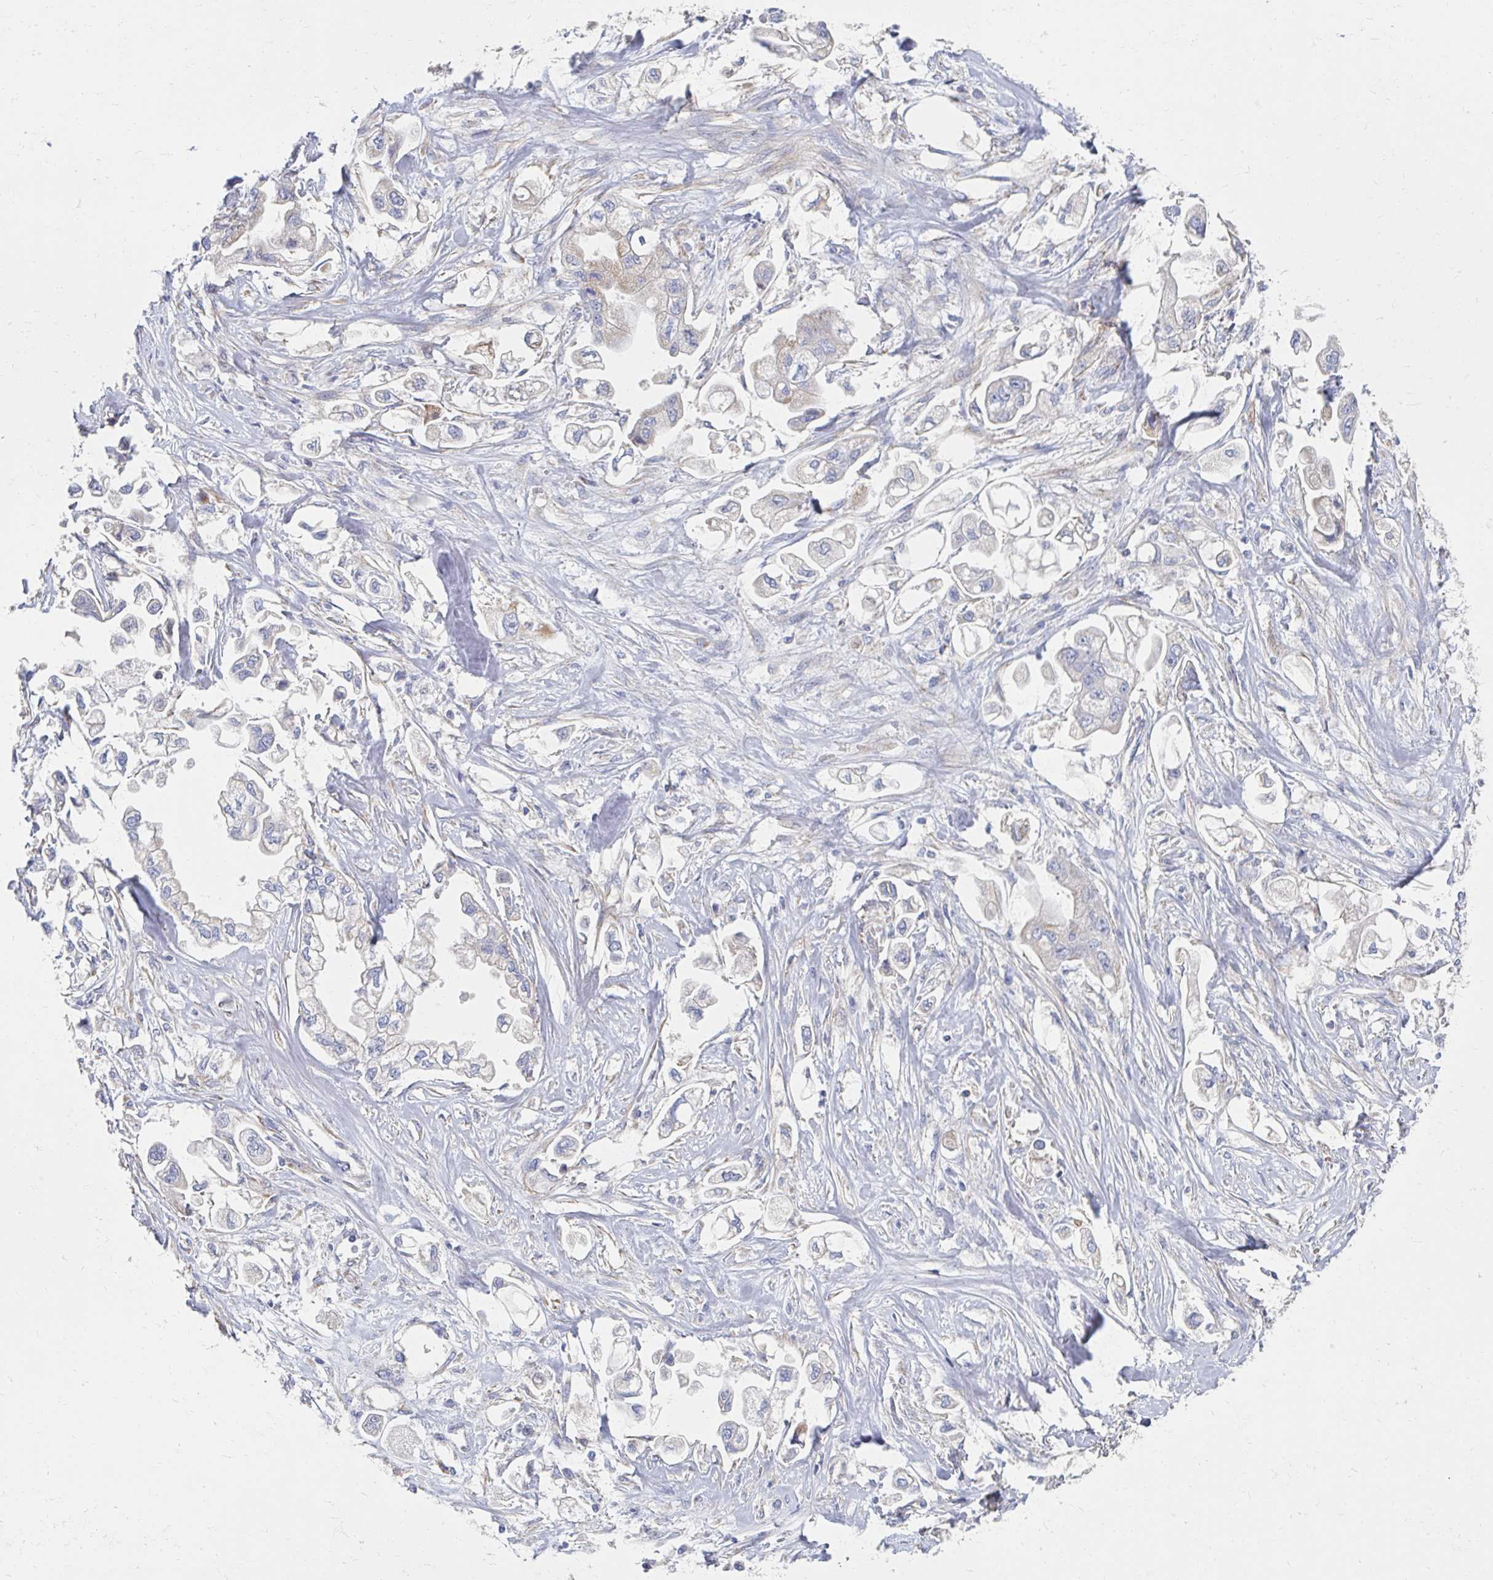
{"staining": {"intensity": "negative", "quantity": "none", "location": "none"}, "tissue": "stomach cancer", "cell_type": "Tumor cells", "image_type": "cancer", "snomed": [{"axis": "morphology", "description": "Adenocarcinoma, NOS"}, {"axis": "topography", "description": "Stomach"}], "caption": "A photomicrograph of human stomach cancer (adenocarcinoma) is negative for staining in tumor cells.", "gene": "MAVS", "patient": {"sex": "male", "age": 62}}